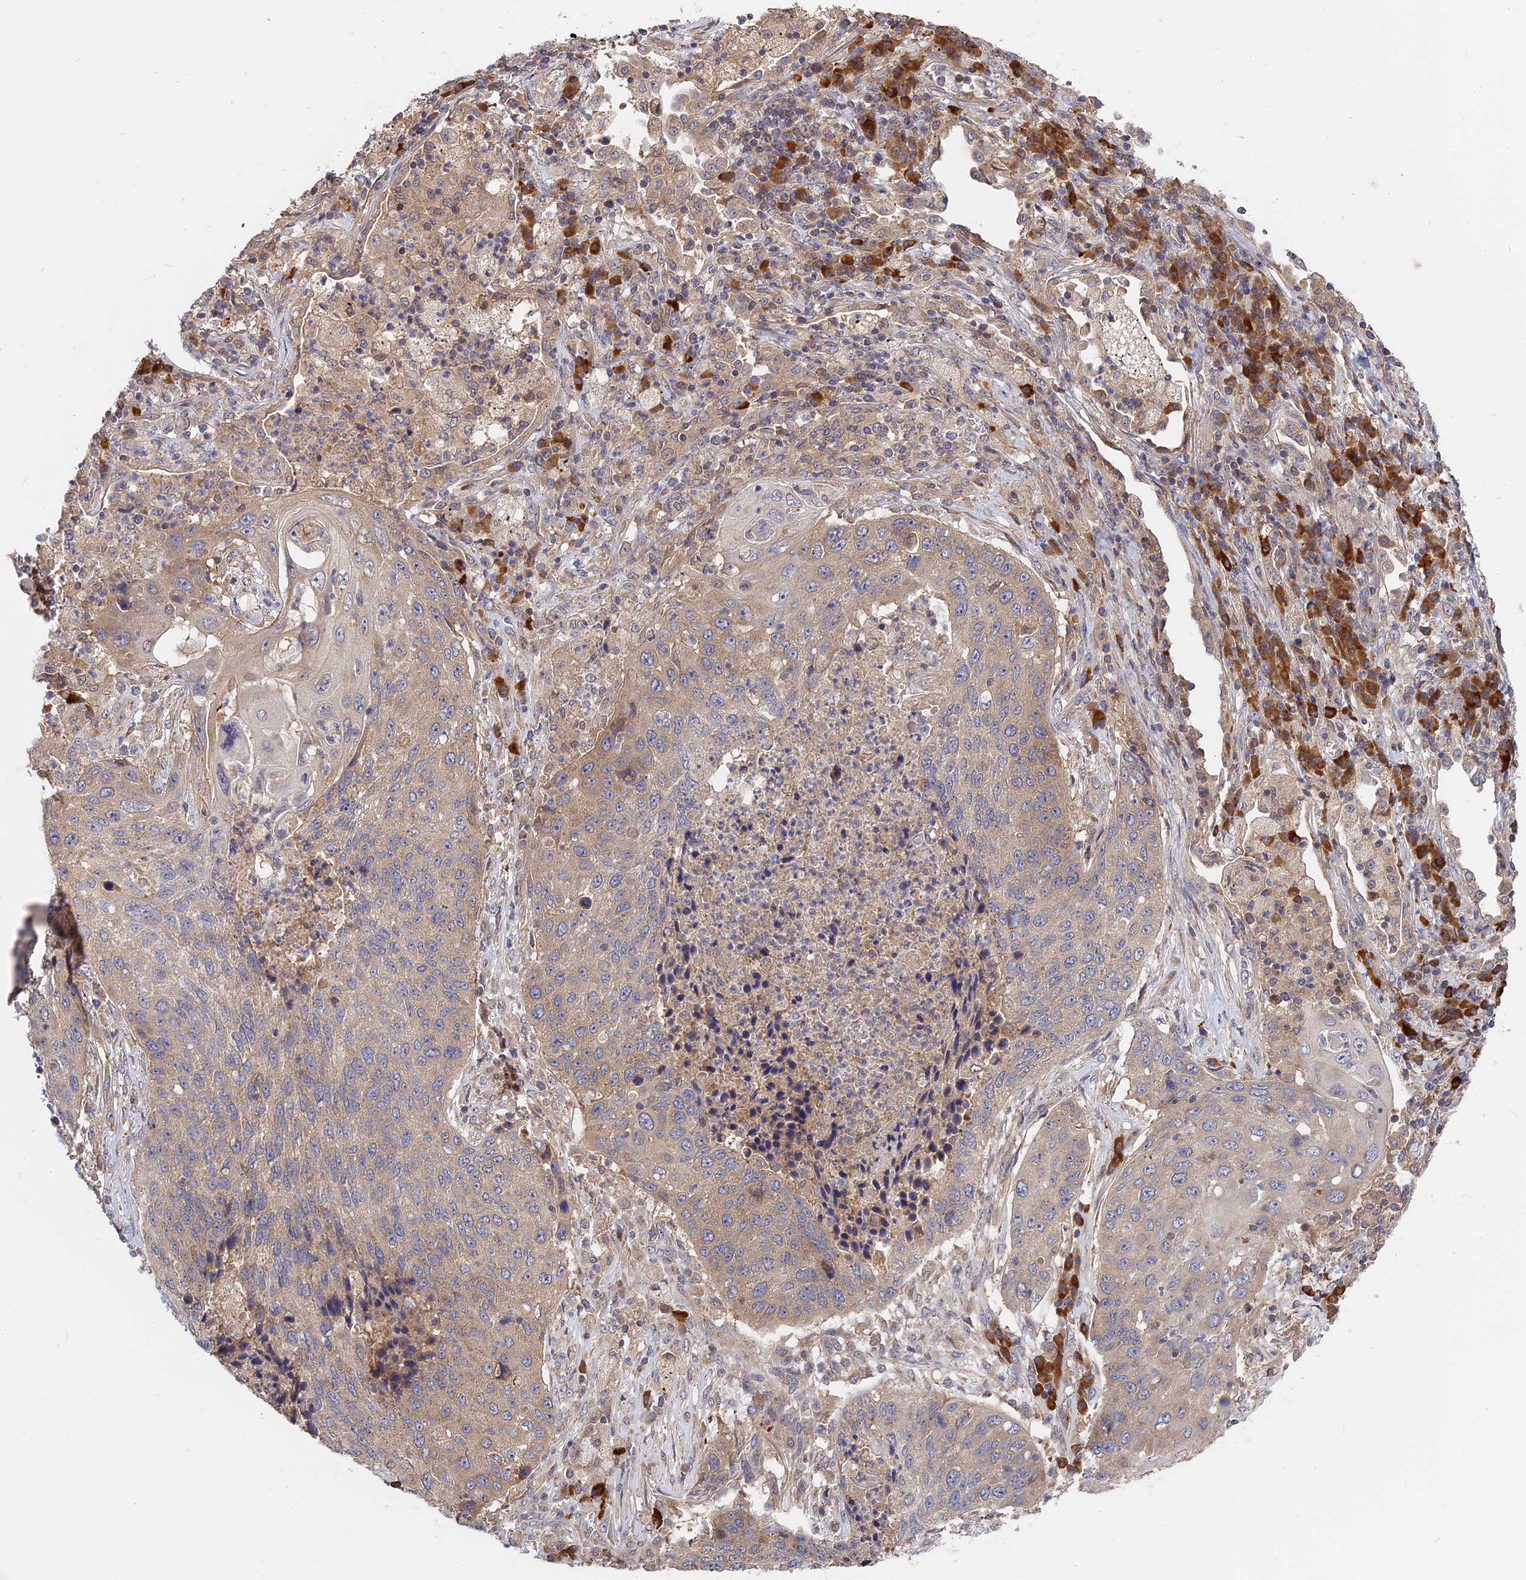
{"staining": {"intensity": "weak", "quantity": "25%-75%", "location": "cytoplasmic/membranous"}, "tissue": "lung cancer", "cell_type": "Tumor cells", "image_type": "cancer", "snomed": [{"axis": "morphology", "description": "Squamous cell carcinoma, NOS"}, {"axis": "topography", "description": "Lung"}], "caption": "An immunohistochemistry photomicrograph of tumor tissue is shown. Protein staining in brown shows weak cytoplasmic/membranous positivity in lung cancer within tumor cells. (DAB (3,3'-diaminobenzidine) = brown stain, brightfield microscopy at high magnification).", "gene": "IL21R", "patient": {"sex": "female", "age": 63}}